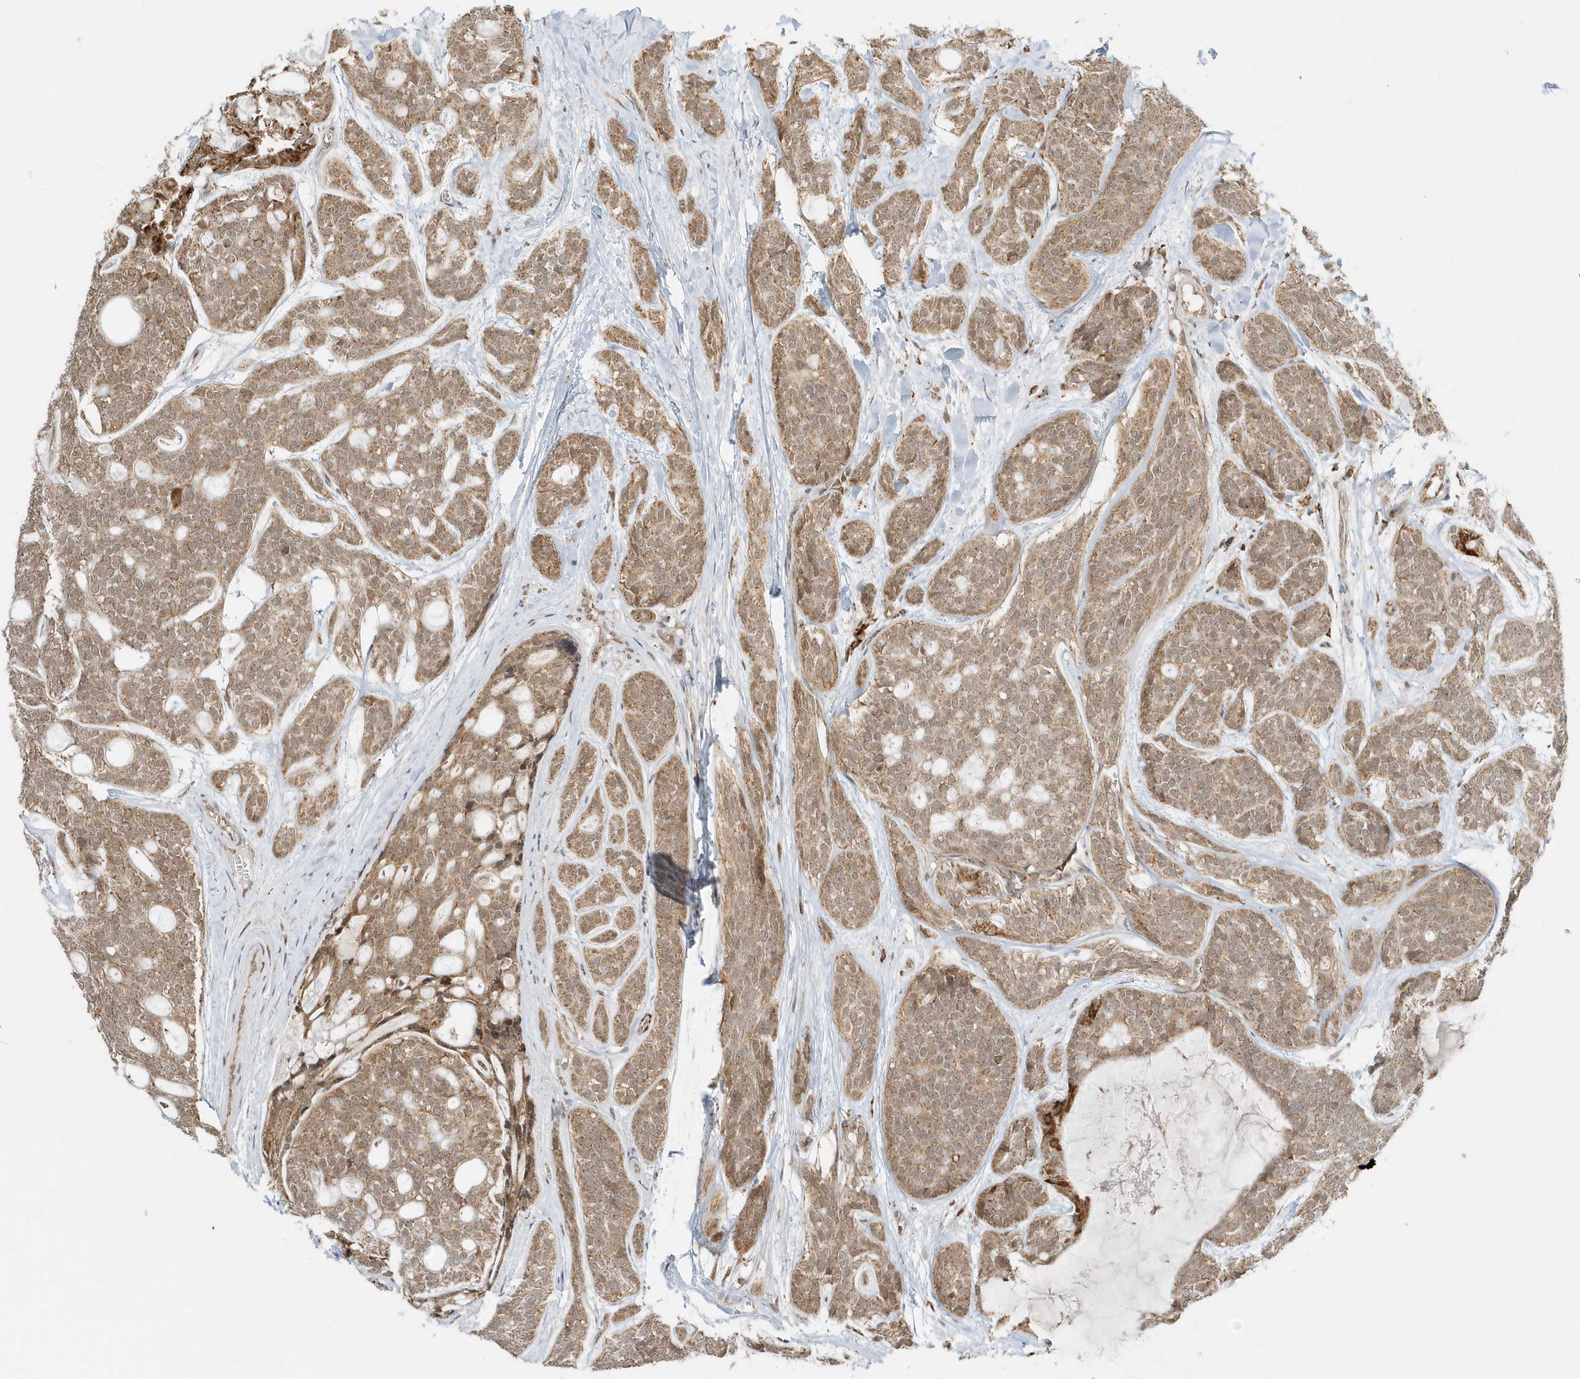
{"staining": {"intensity": "moderate", "quantity": ">75%", "location": "cytoplasmic/membranous,nuclear"}, "tissue": "head and neck cancer", "cell_type": "Tumor cells", "image_type": "cancer", "snomed": [{"axis": "morphology", "description": "Adenocarcinoma, NOS"}, {"axis": "topography", "description": "Head-Neck"}], "caption": "Protein expression by immunohistochemistry displays moderate cytoplasmic/membranous and nuclear expression in about >75% of tumor cells in head and neck cancer.", "gene": "PSMD6", "patient": {"sex": "male", "age": 66}}